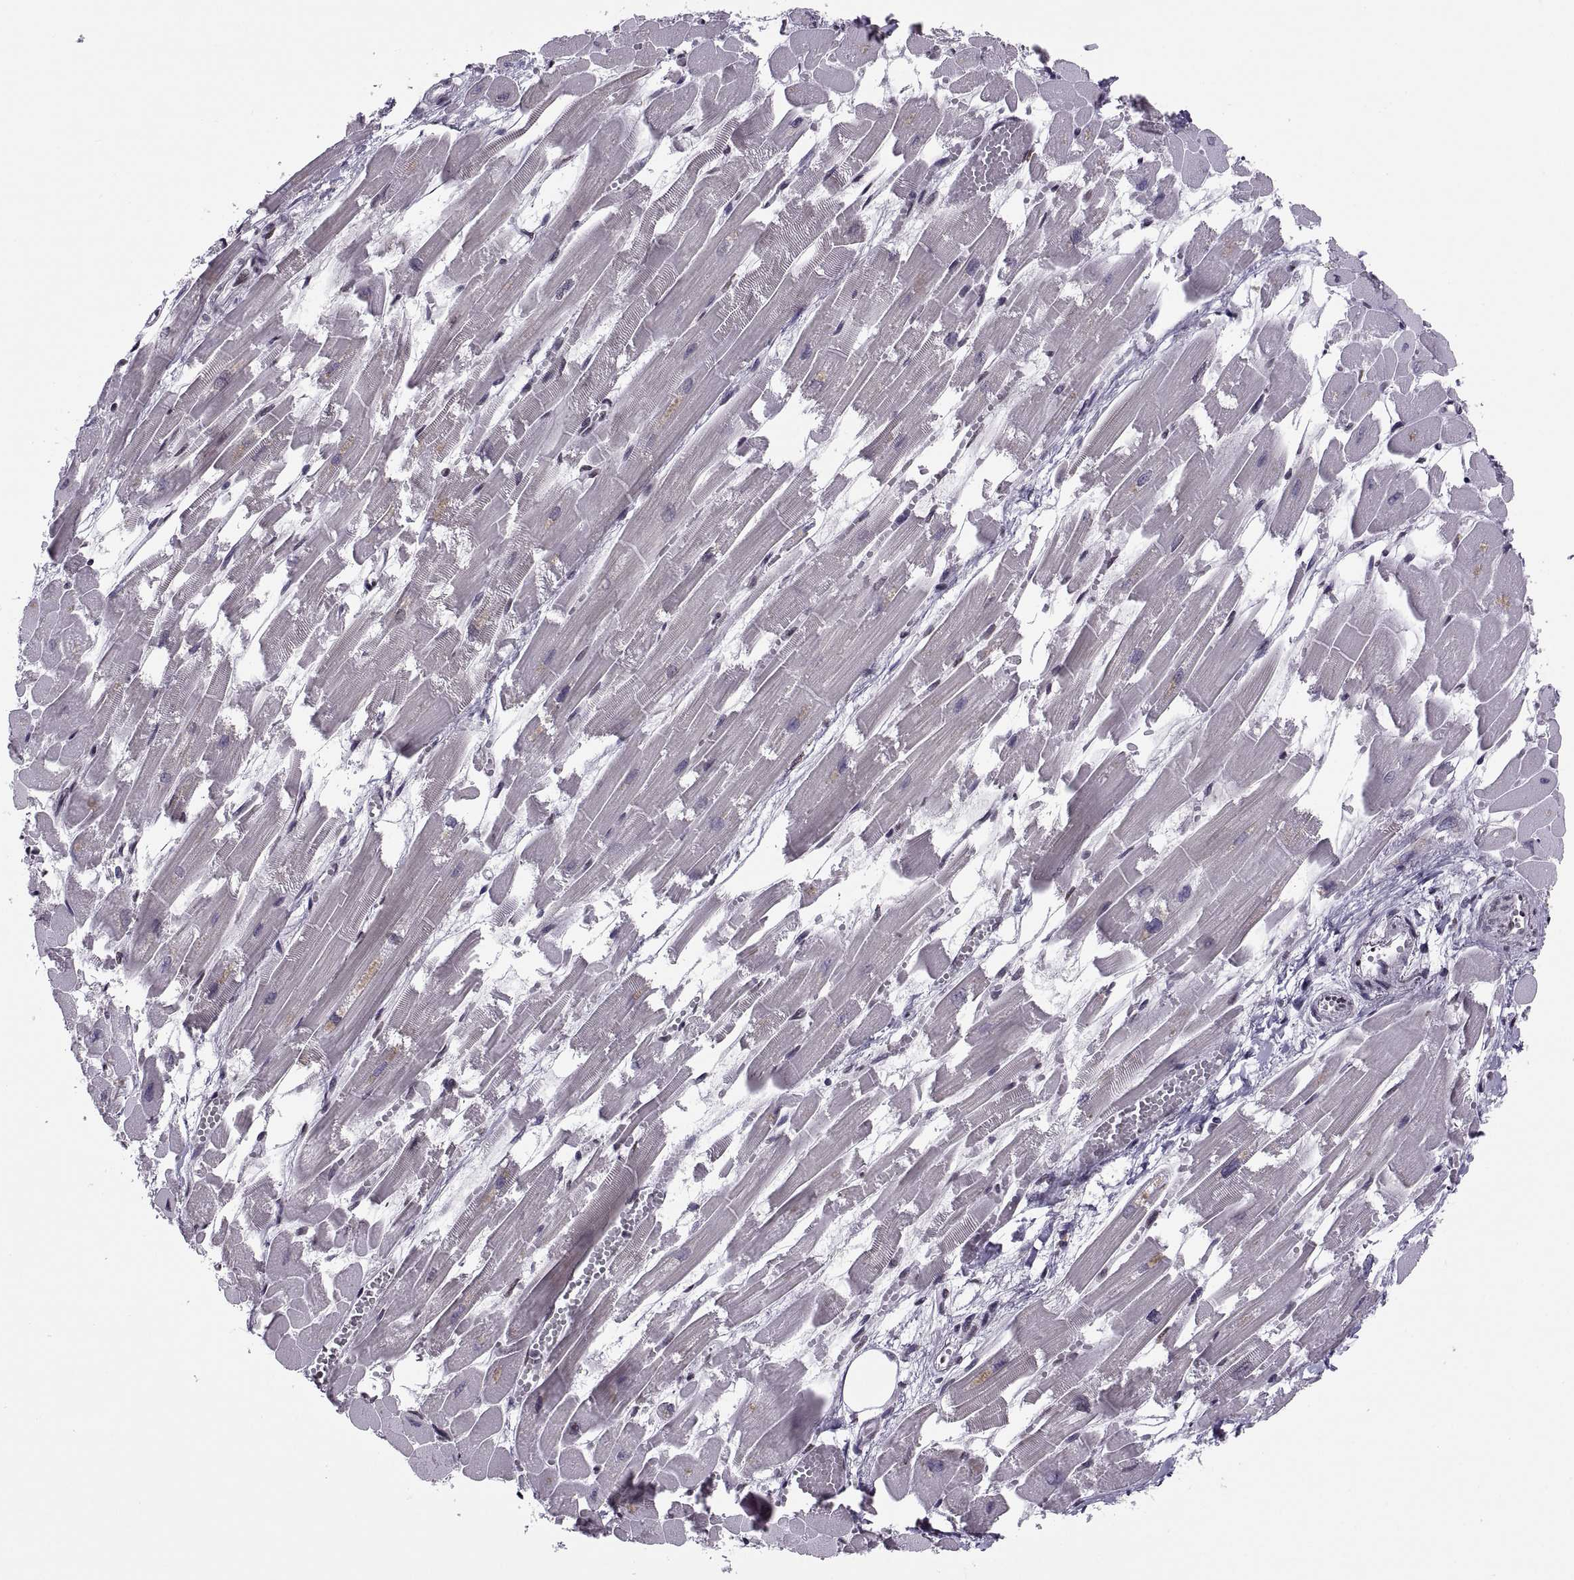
{"staining": {"intensity": "negative", "quantity": "none", "location": "none"}, "tissue": "heart muscle", "cell_type": "Cardiomyocytes", "image_type": "normal", "snomed": [{"axis": "morphology", "description": "Normal tissue, NOS"}, {"axis": "topography", "description": "Heart"}], "caption": "Immunohistochemistry of benign heart muscle demonstrates no positivity in cardiomyocytes. (DAB IHC visualized using brightfield microscopy, high magnification).", "gene": "H1", "patient": {"sex": "female", "age": 52}}